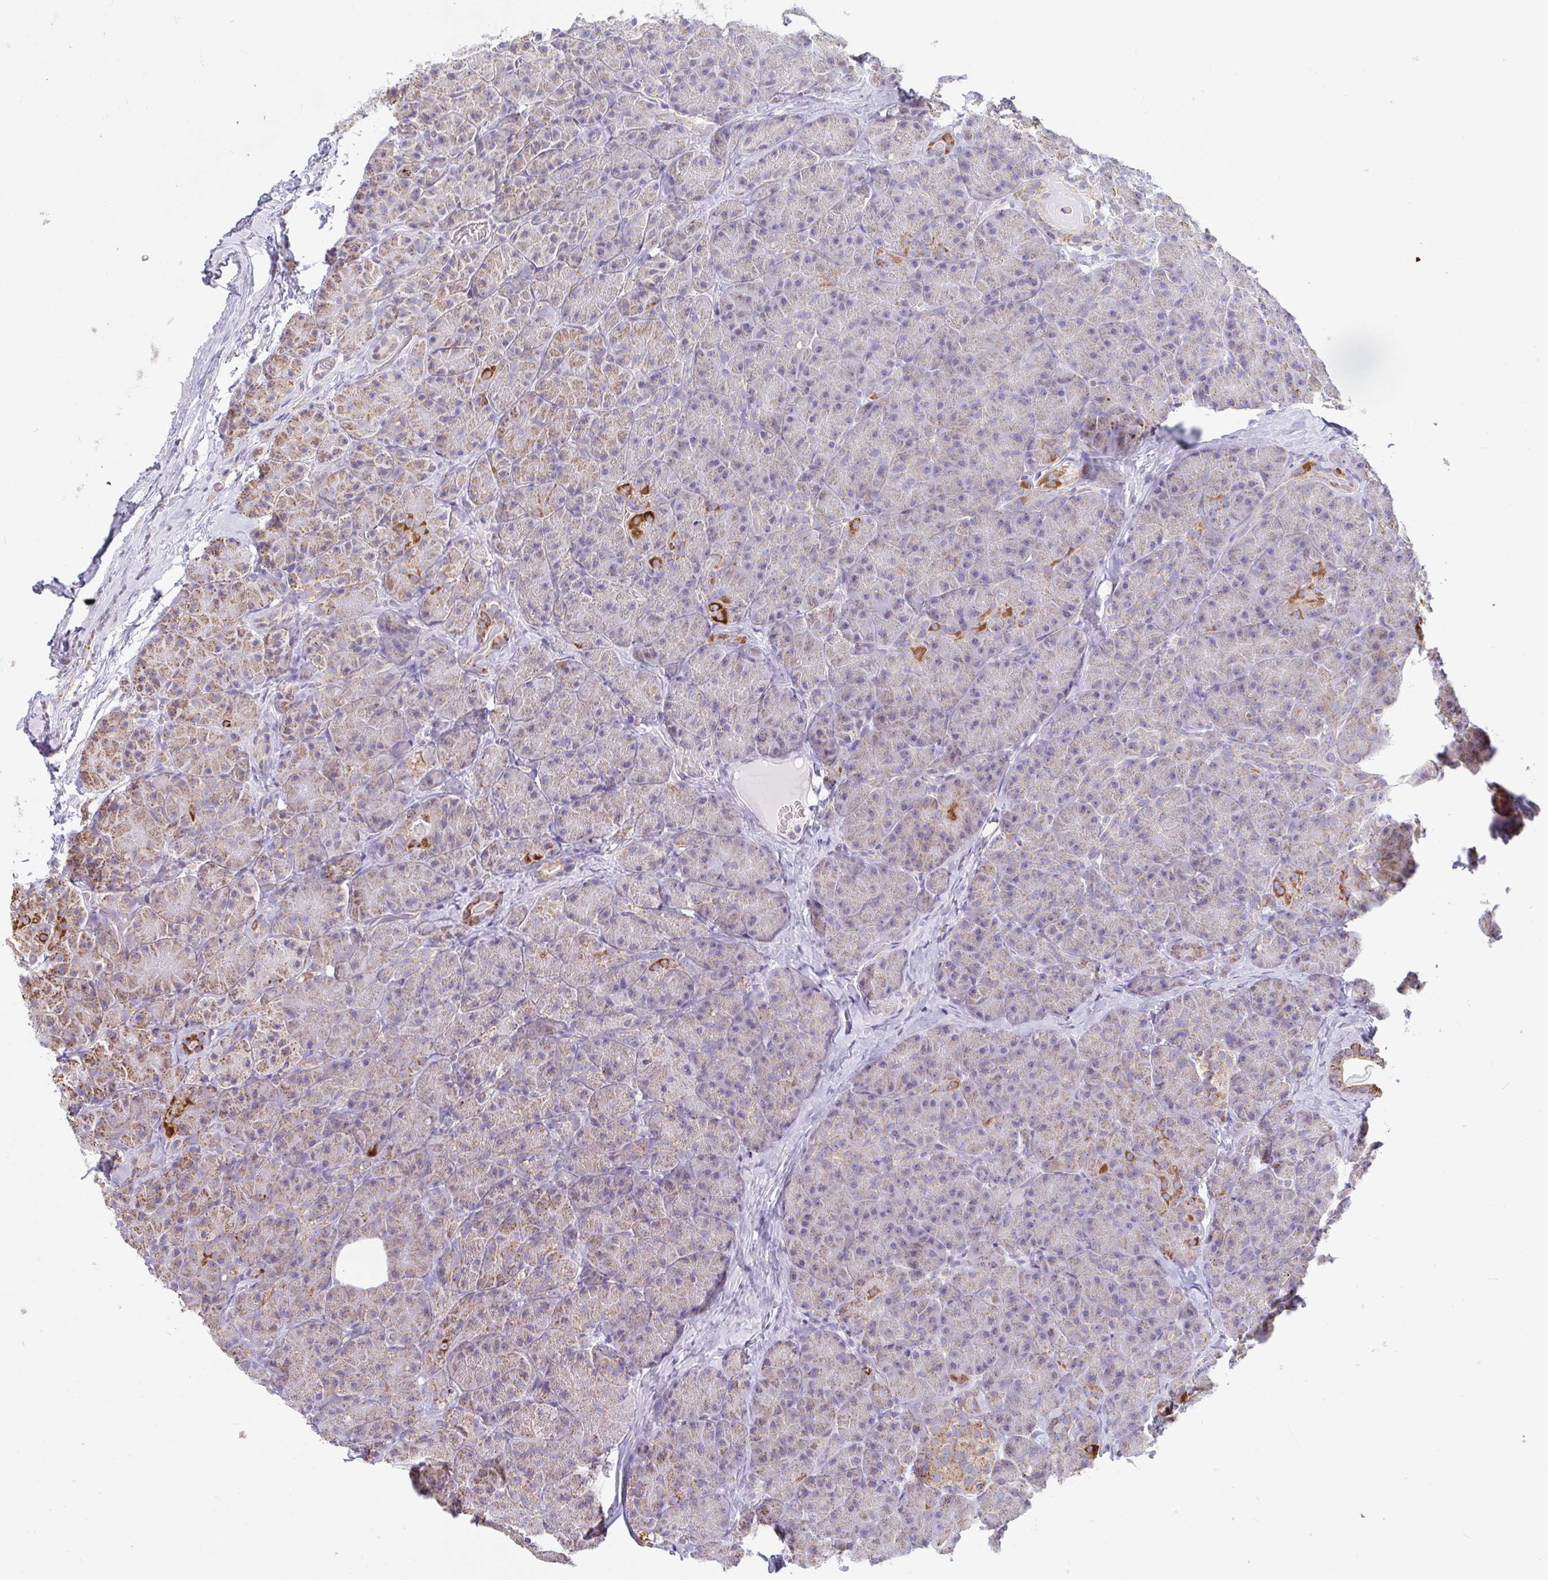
{"staining": {"intensity": "weak", "quantity": "<25%", "location": "cytoplasmic/membranous"}, "tissue": "pancreas", "cell_type": "Exocrine glandular cells", "image_type": "normal", "snomed": [{"axis": "morphology", "description": "Normal tissue, NOS"}, {"axis": "topography", "description": "Pancreas"}], "caption": "A histopathology image of pancreas stained for a protein reveals no brown staining in exocrine glandular cells. (IHC, brightfield microscopy, high magnification).", "gene": "FAHD1", "patient": {"sex": "male", "age": 57}}